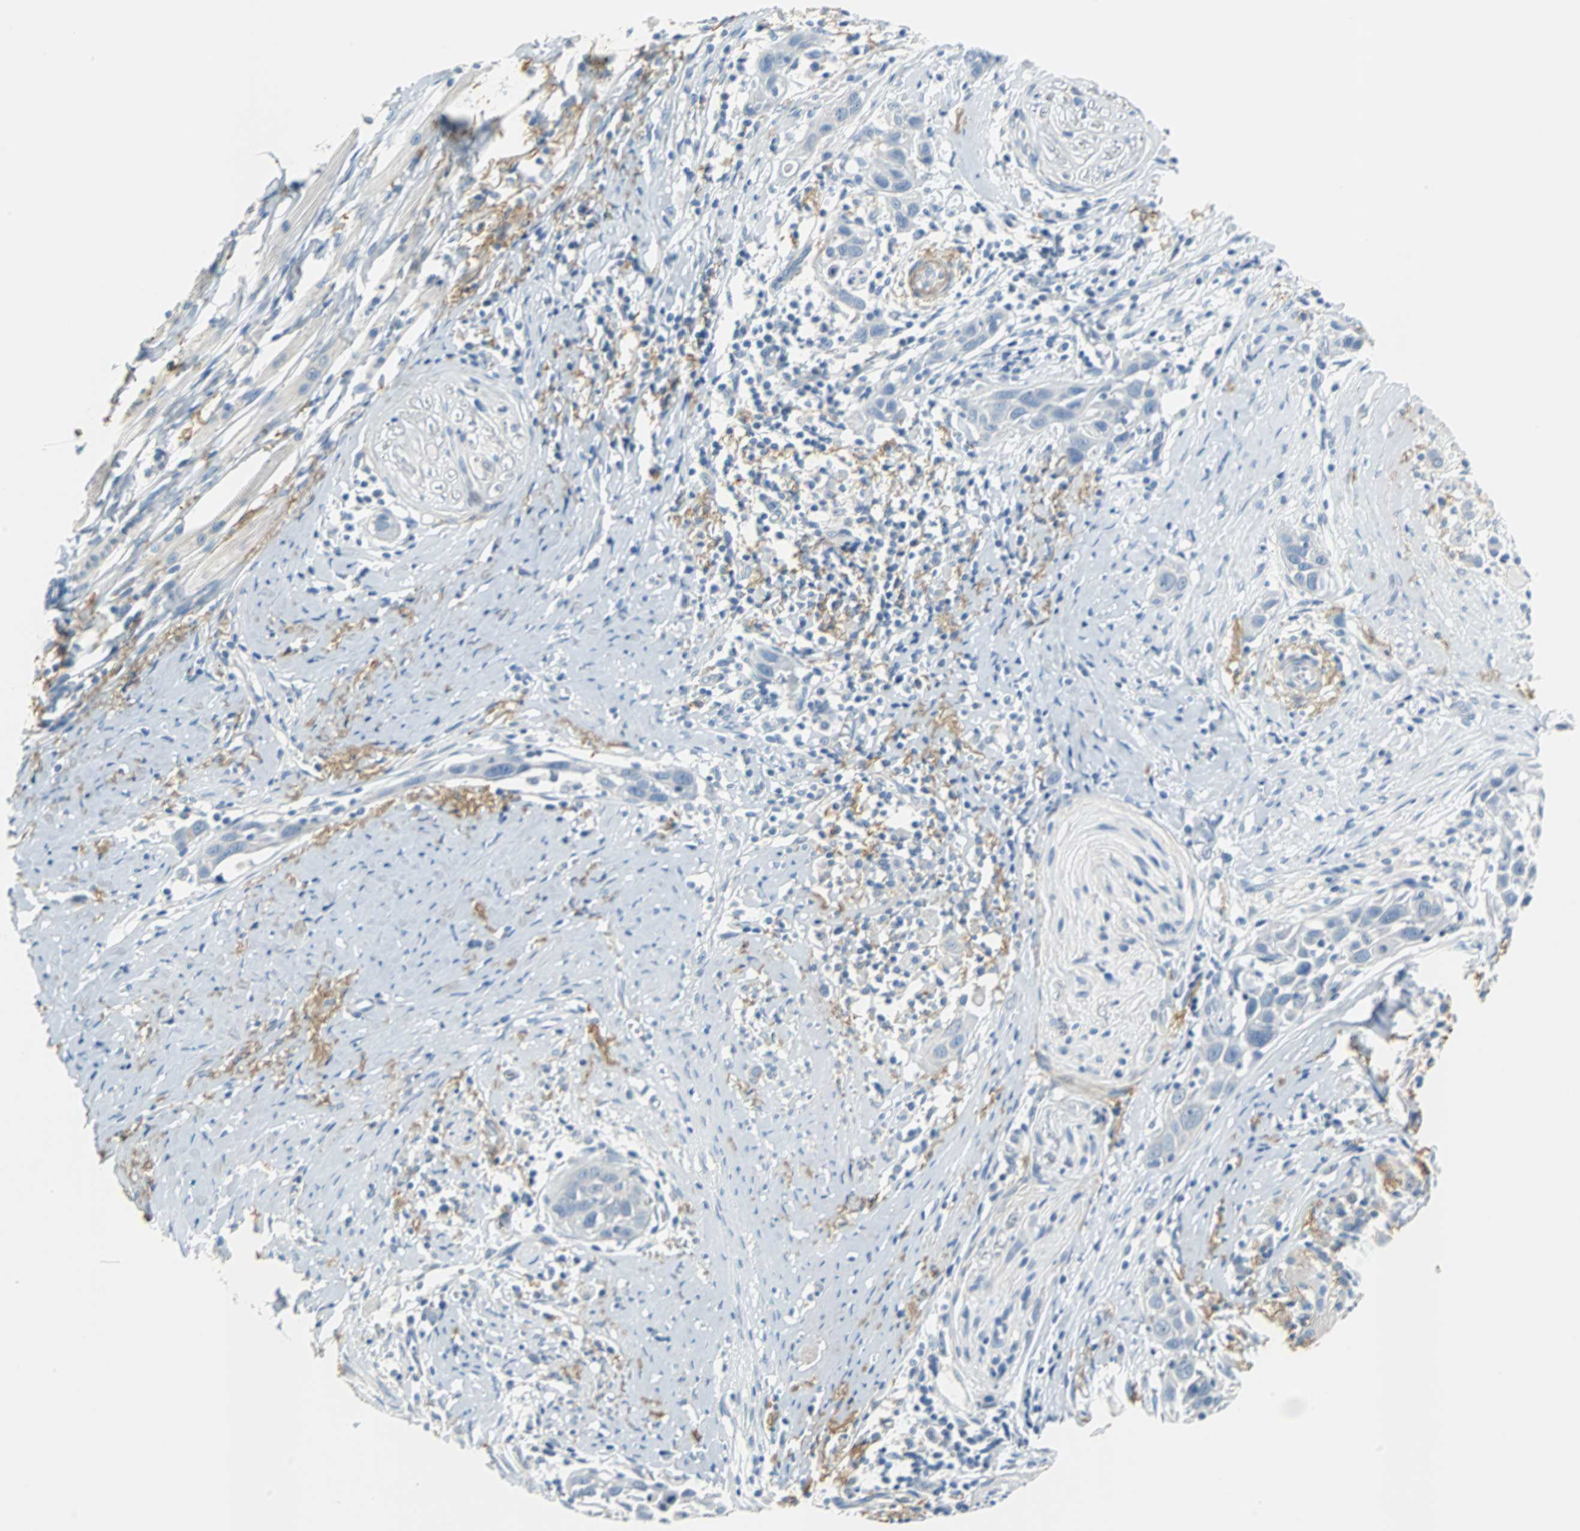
{"staining": {"intensity": "negative", "quantity": "none", "location": "none"}, "tissue": "head and neck cancer", "cell_type": "Tumor cells", "image_type": "cancer", "snomed": [{"axis": "morphology", "description": "Normal tissue, NOS"}, {"axis": "morphology", "description": "Squamous cell carcinoma, NOS"}, {"axis": "topography", "description": "Oral tissue"}, {"axis": "topography", "description": "Head-Neck"}], "caption": "High magnification brightfield microscopy of head and neck squamous cell carcinoma stained with DAB (brown) and counterstained with hematoxylin (blue): tumor cells show no significant expression.", "gene": "MUC7", "patient": {"sex": "female", "age": 50}}